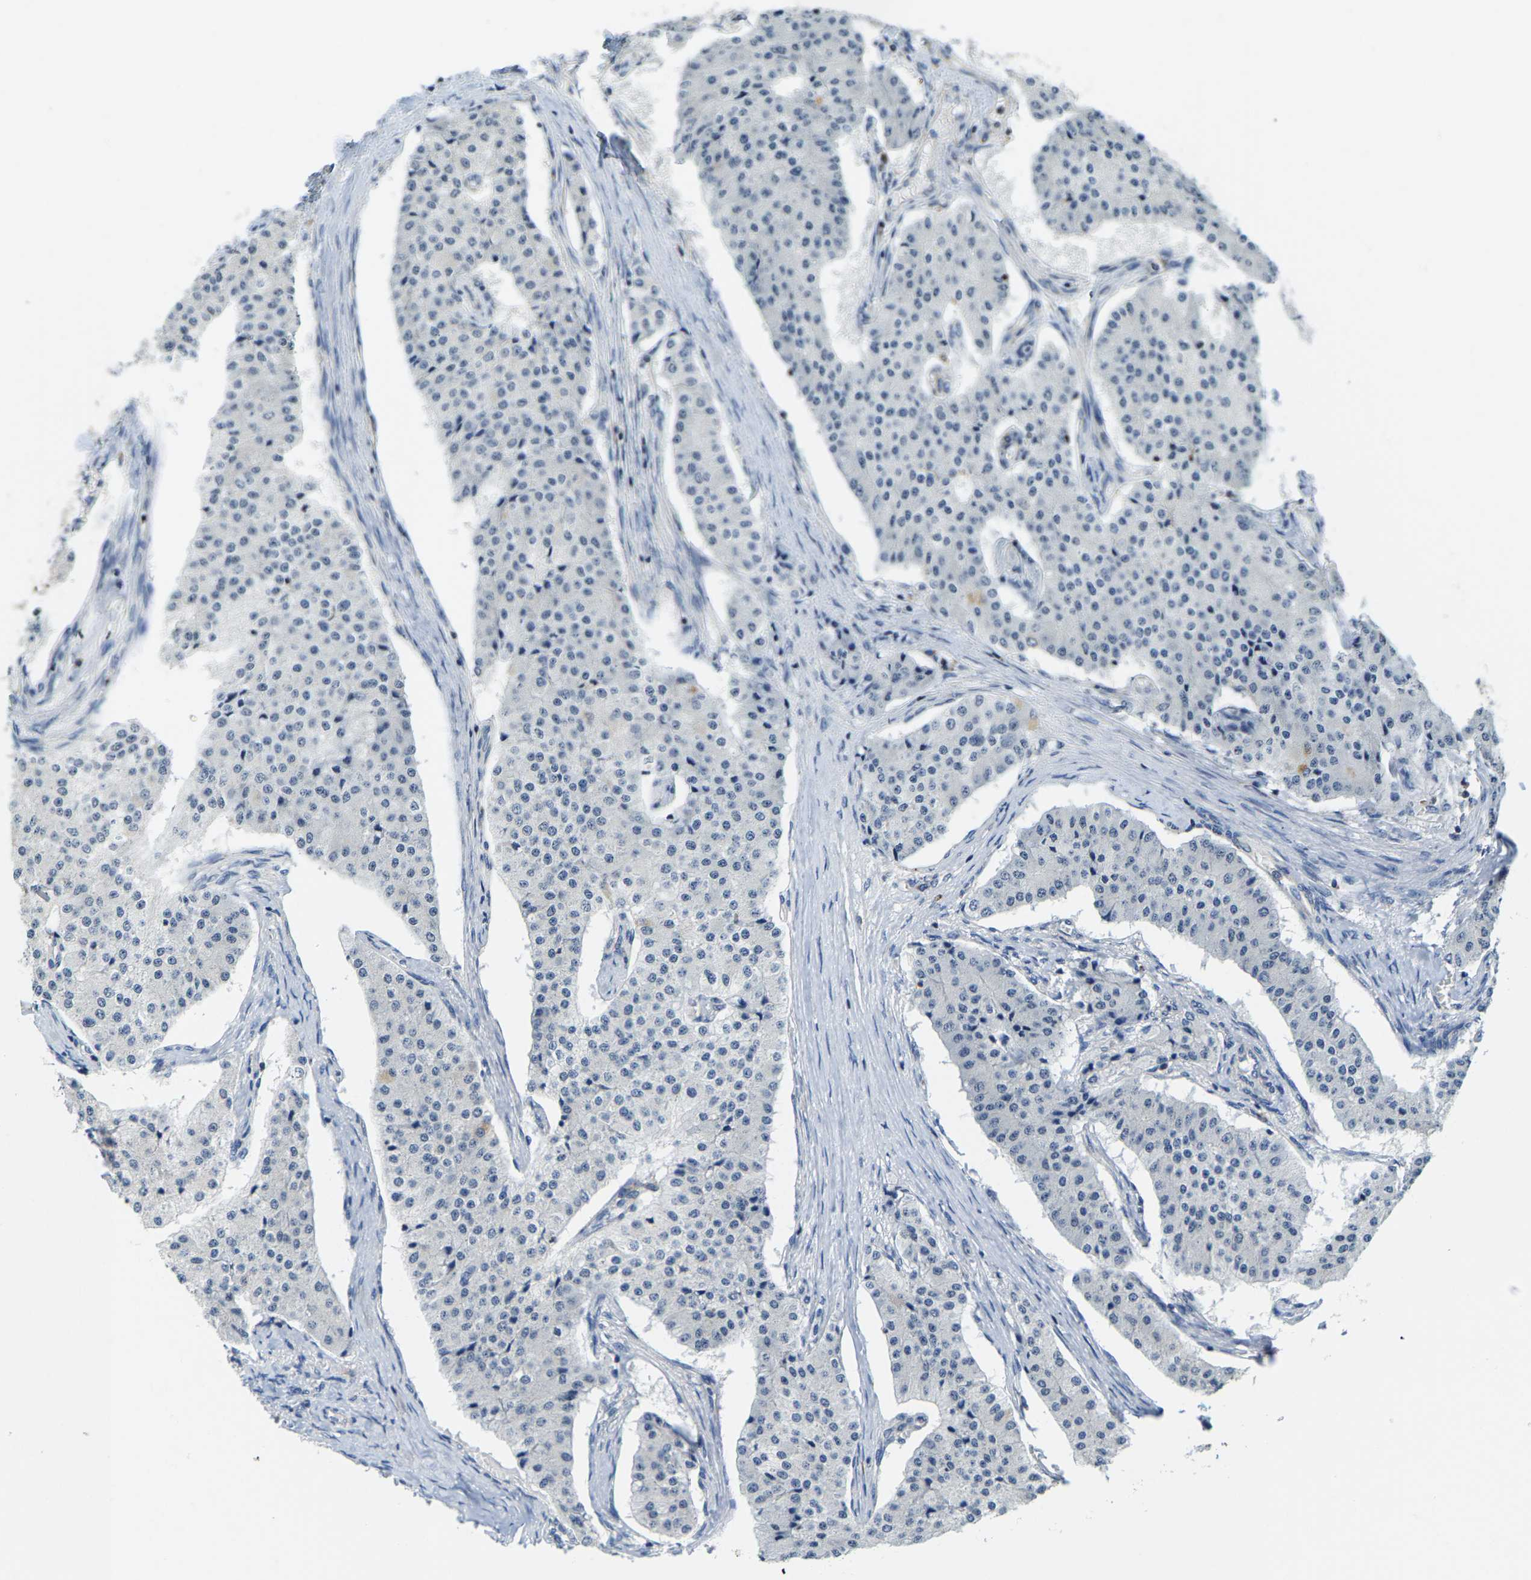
{"staining": {"intensity": "negative", "quantity": "none", "location": "none"}, "tissue": "carcinoid", "cell_type": "Tumor cells", "image_type": "cancer", "snomed": [{"axis": "morphology", "description": "Carcinoid, malignant, NOS"}, {"axis": "topography", "description": "Colon"}], "caption": "Immunohistochemistry (IHC) of carcinoid demonstrates no staining in tumor cells.", "gene": "SHMT2", "patient": {"sex": "female", "age": 52}}